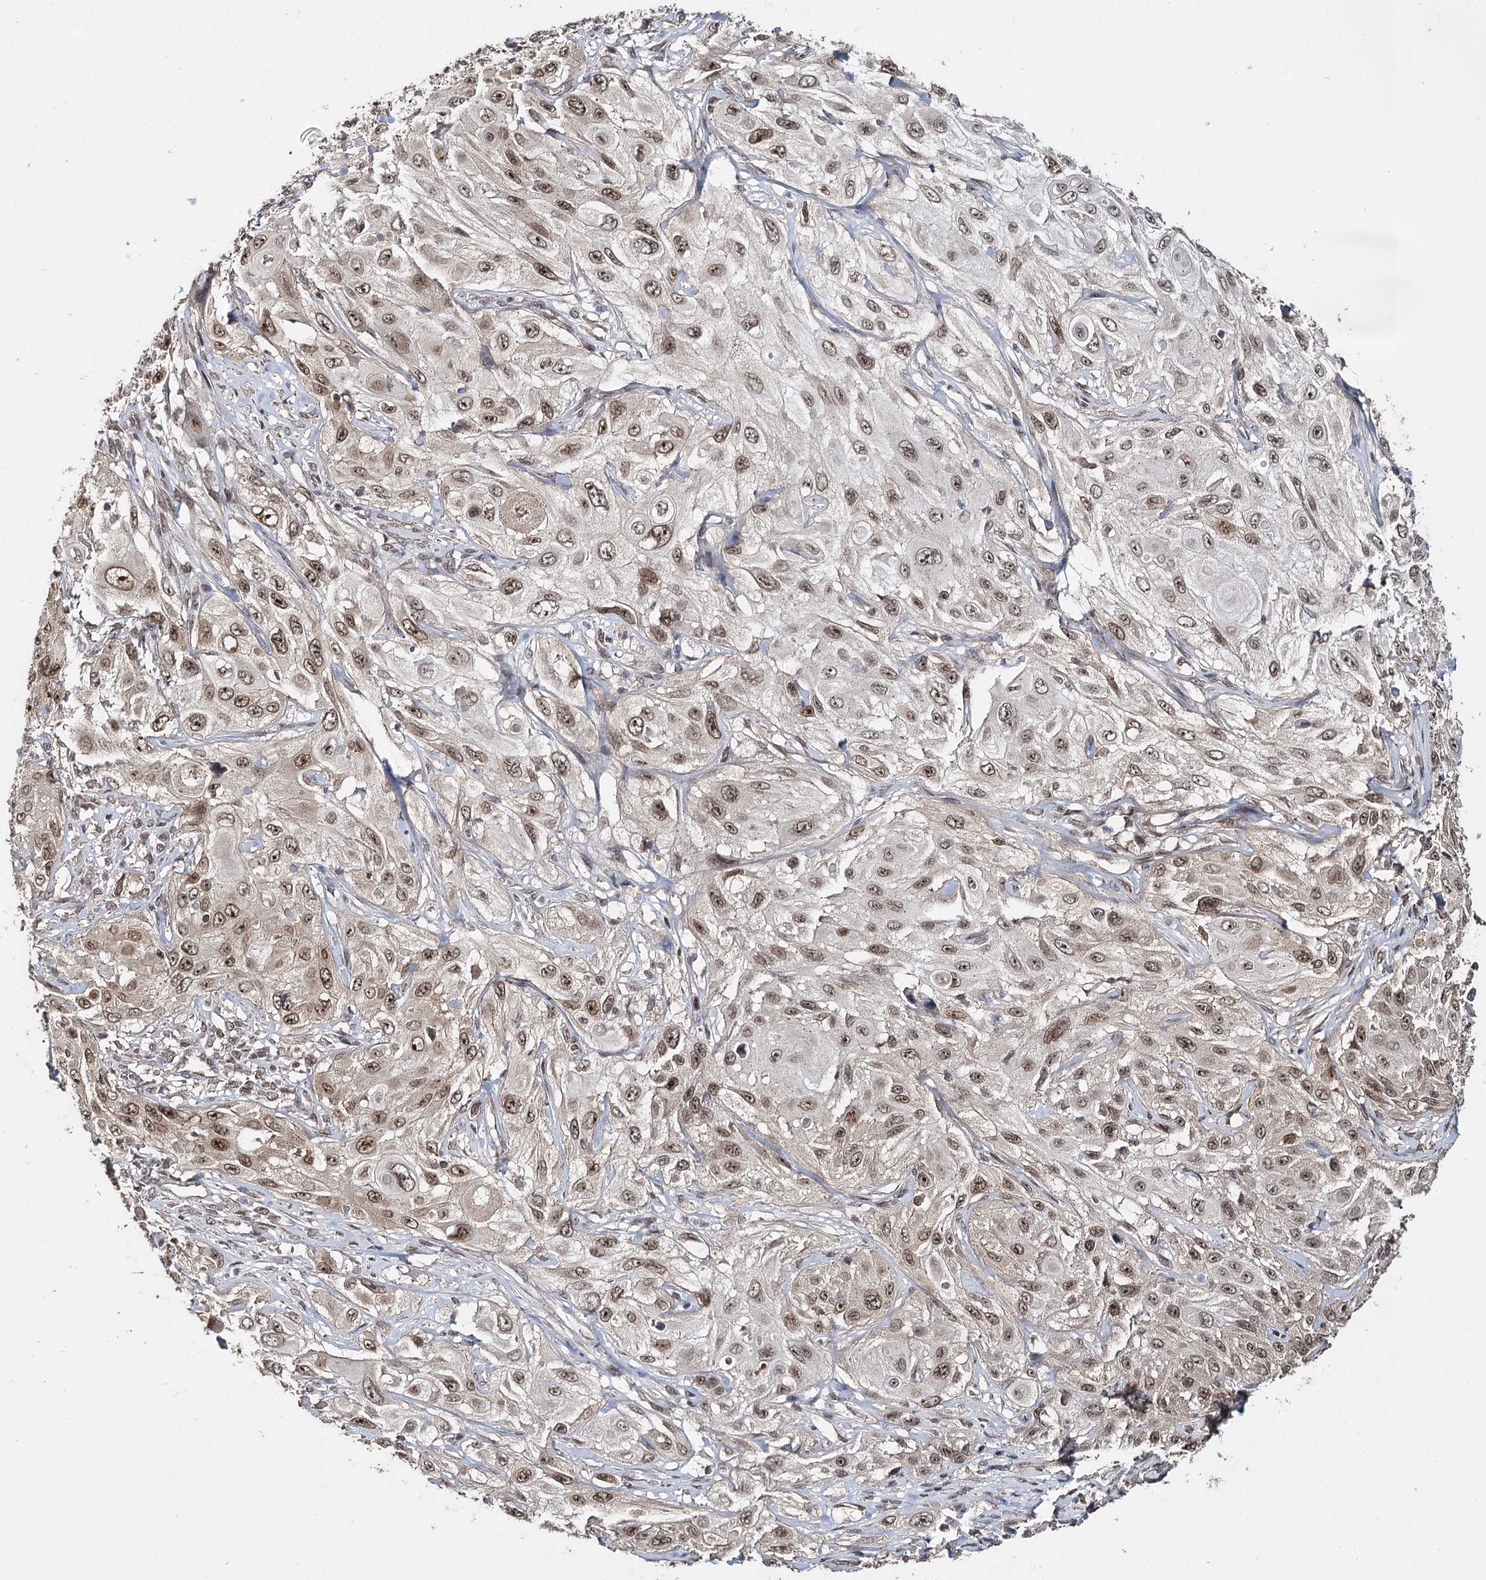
{"staining": {"intensity": "moderate", "quantity": ">75%", "location": "nuclear"}, "tissue": "cervical cancer", "cell_type": "Tumor cells", "image_type": "cancer", "snomed": [{"axis": "morphology", "description": "Squamous cell carcinoma, NOS"}, {"axis": "topography", "description": "Cervix"}], "caption": "Immunohistochemical staining of cervical squamous cell carcinoma exhibits medium levels of moderate nuclear protein staining in about >75% of tumor cells.", "gene": "NOPCHAP1", "patient": {"sex": "female", "age": 42}}